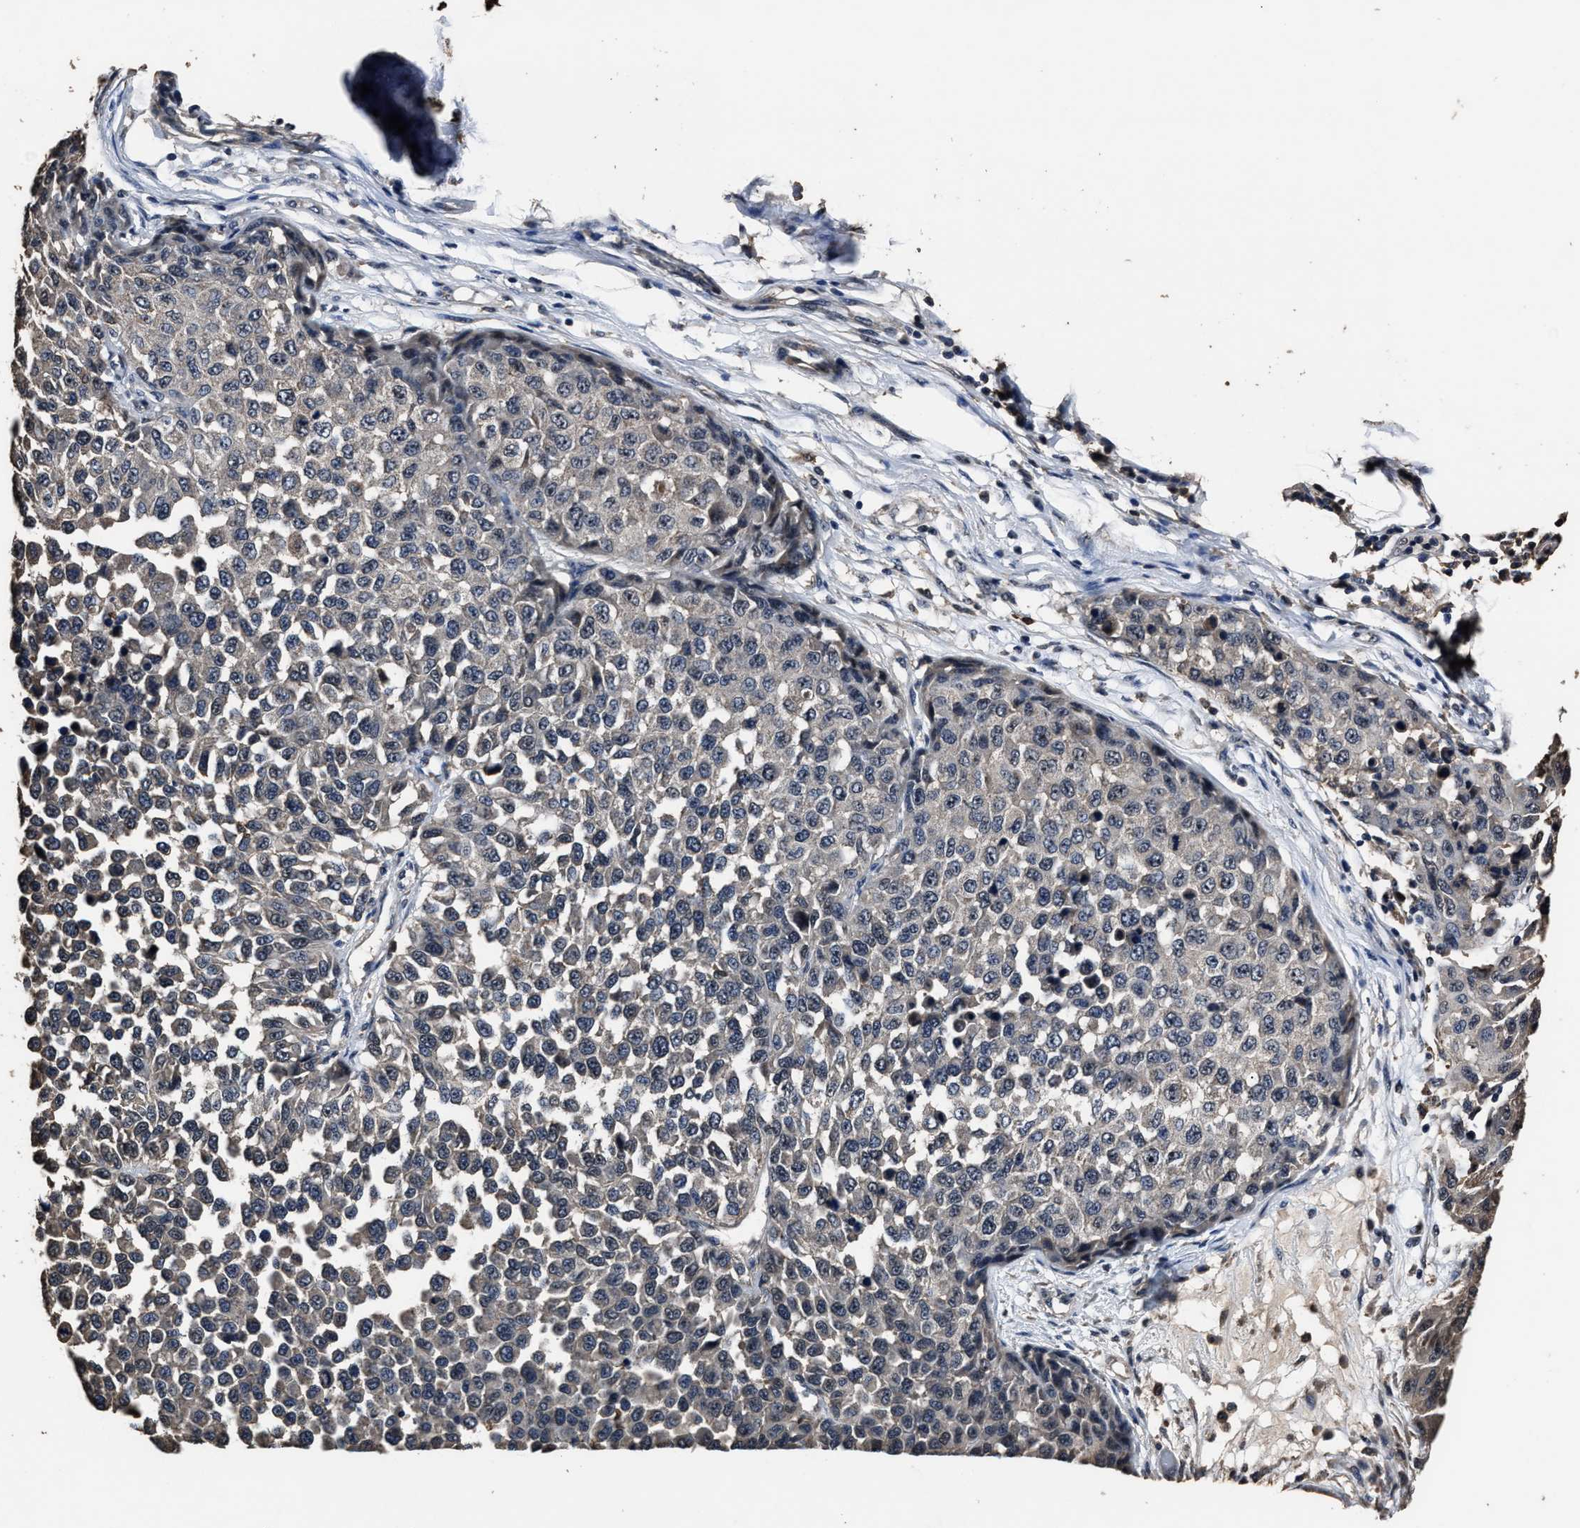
{"staining": {"intensity": "negative", "quantity": "none", "location": "none"}, "tissue": "melanoma", "cell_type": "Tumor cells", "image_type": "cancer", "snomed": [{"axis": "morphology", "description": "Normal tissue, NOS"}, {"axis": "morphology", "description": "Malignant melanoma, NOS"}, {"axis": "topography", "description": "Skin"}], "caption": "IHC of human malignant melanoma displays no staining in tumor cells. The staining was performed using DAB to visualize the protein expression in brown, while the nuclei were stained in blue with hematoxylin (Magnification: 20x).", "gene": "RSBN1L", "patient": {"sex": "male", "age": 62}}